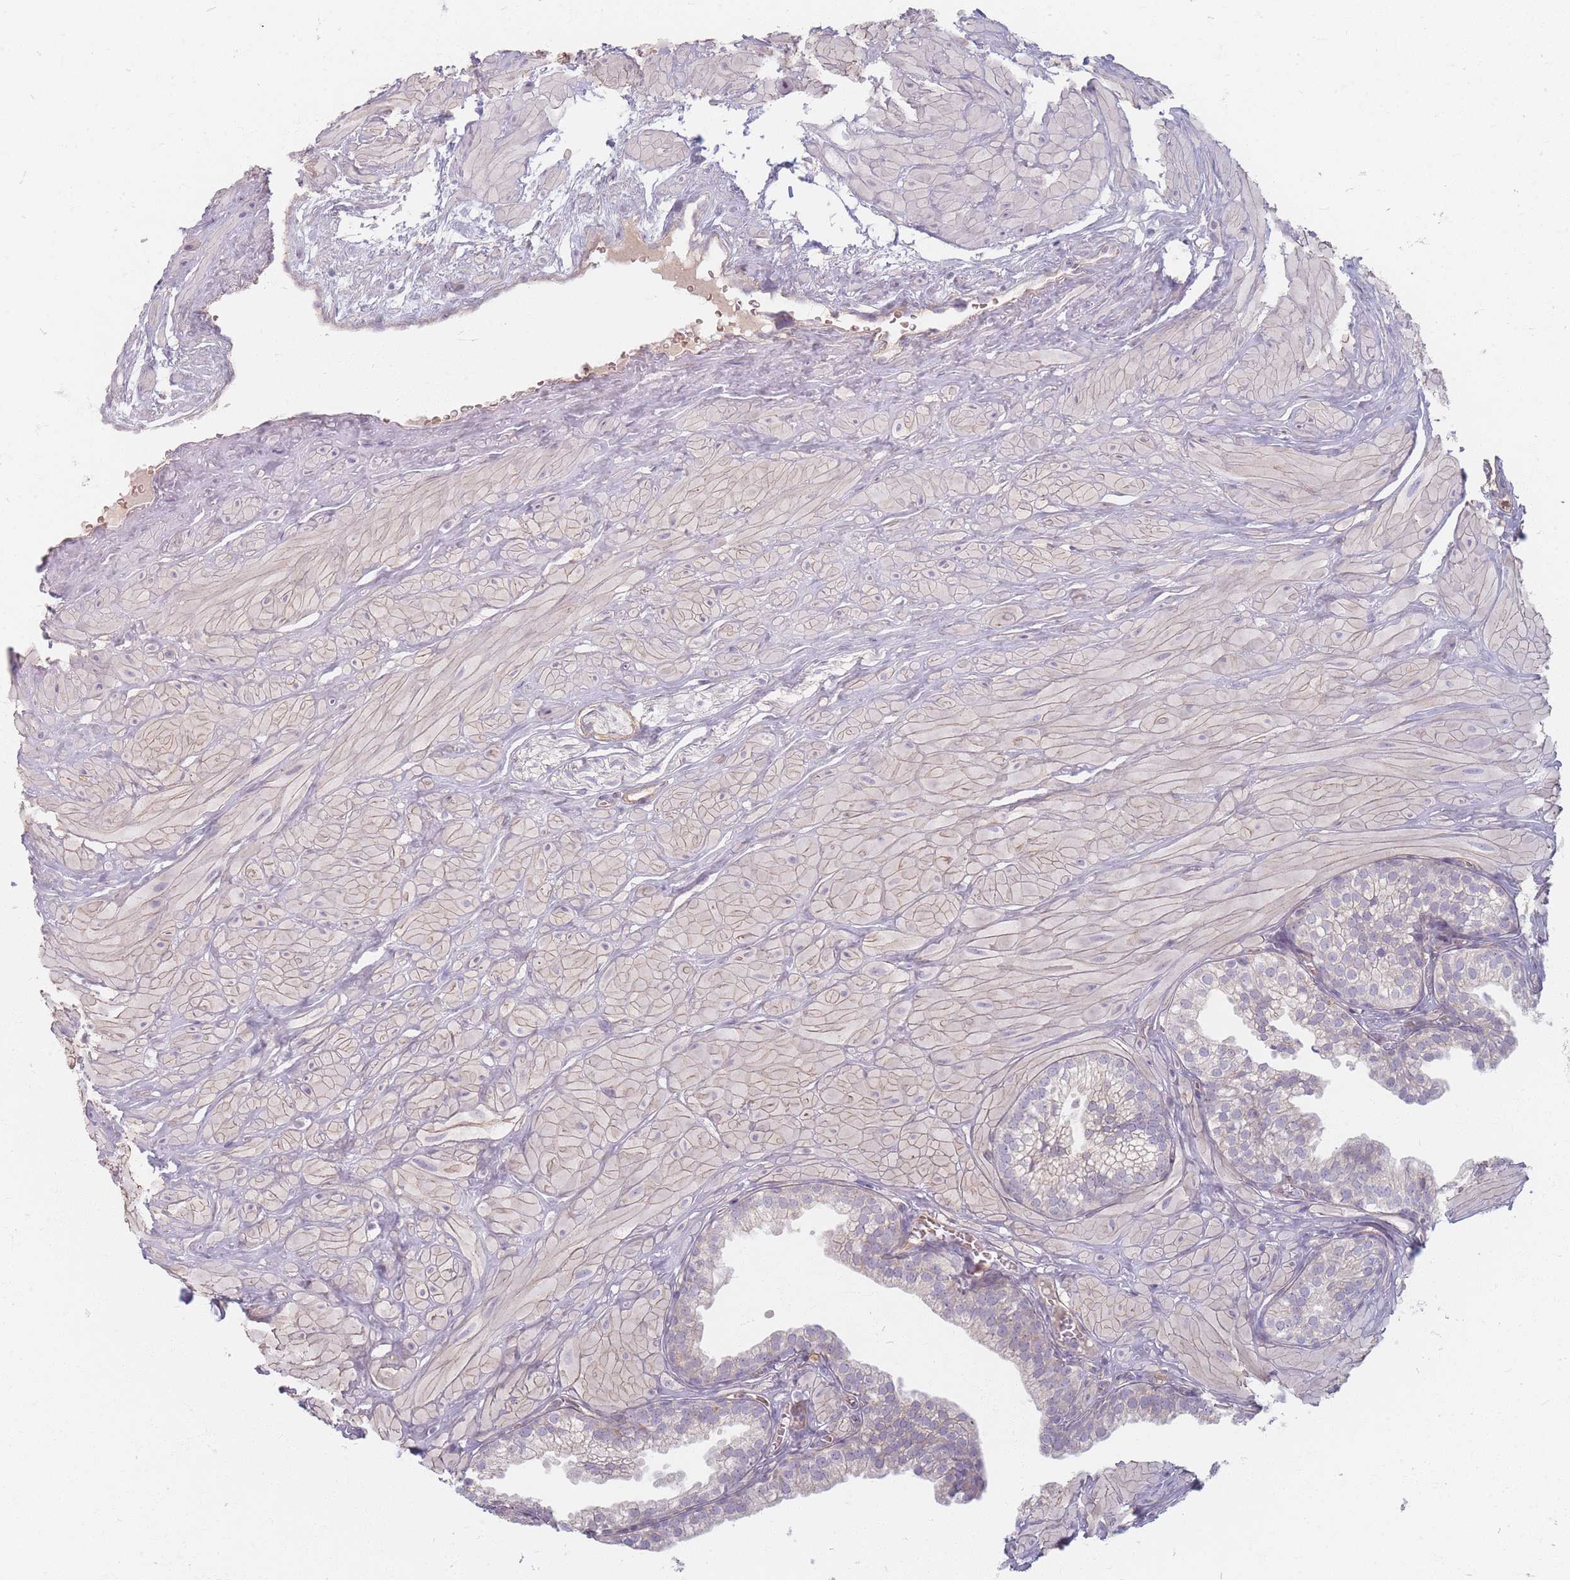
{"staining": {"intensity": "negative", "quantity": "none", "location": "none"}, "tissue": "prostate", "cell_type": "Glandular cells", "image_type": "normal", "snomed": [{"axis": "morphology", "description": "Normal tissue, NOS"}, {"axis": "topography", "description": "Prostate"}, {"axis": "topography", "description": "Peripheral nerve tissue"}], "caption": "There is no significant expression in glandular cells of prostate. Brightfield microscopy of immunohistochemistry (IHC) stained with DAB (3,3'-diaminobenzidine) (brown) and hematoxylin (blue), captured at high magnification.", "gene": "CHCHD7", "patient": {"sex": "male", "age": 55}}